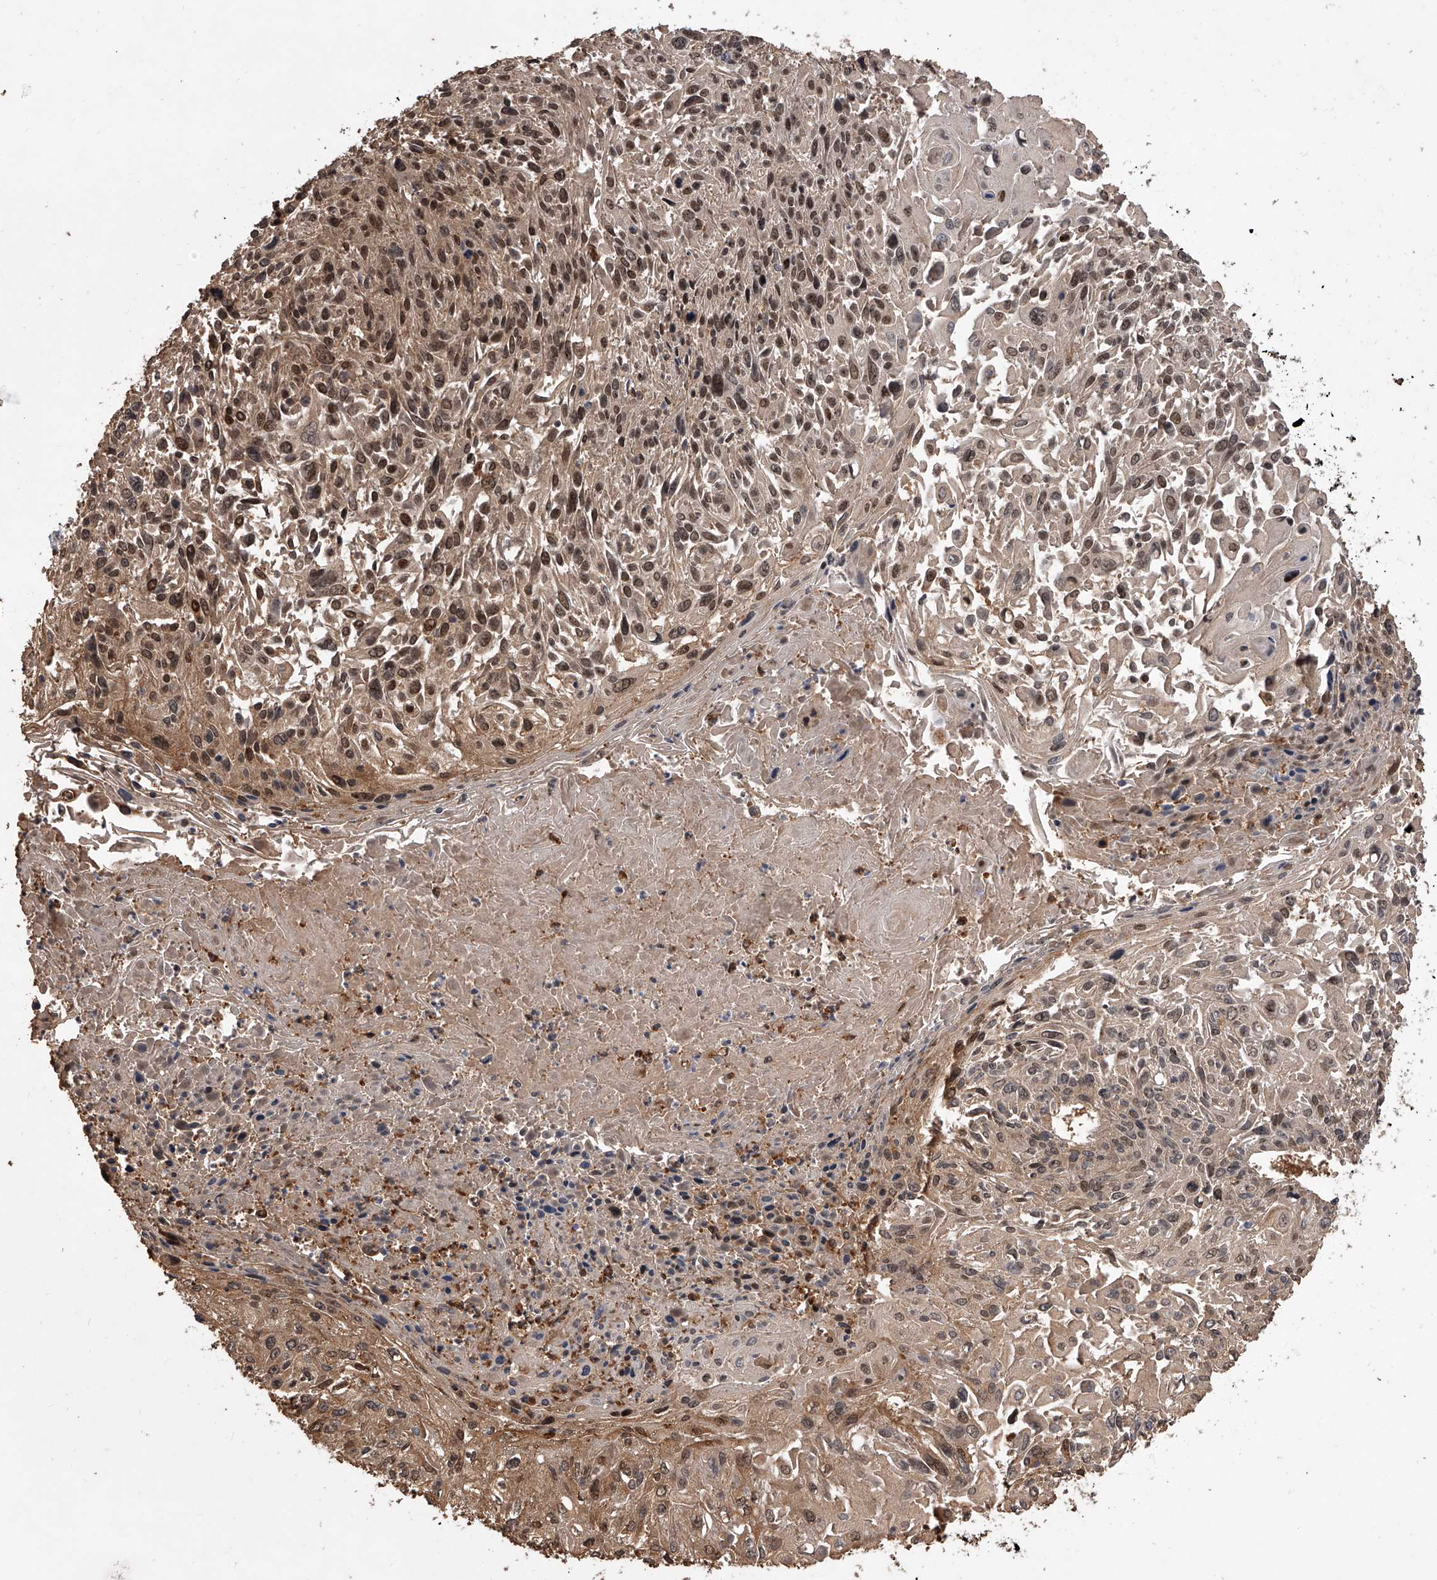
{"staining": {"intensity": "moderate", "quantity": ">75%", "location": "cytoplasmic/membranous,nuclear"}, "tissue": "cervical cancer", "cell_type": "Tumor cells", "image_type": "cancer", "snomed": [{"axis": "morphology", "description": "Squamous cell carcinoma, NOS"}, {"axis": "topography", "description": "Cervix"}], "caption": "A high-resolution micrograph shows immunohistochemistry (IHC) staining of squamous cell carcinoma (cervical), which demonstrates moderate cytoplasmic/membranous and nuclear staining in approximately >75% of tumor cells.", "gene": "BHLHE23", "patient": {"sex": "female", "age": 51}}